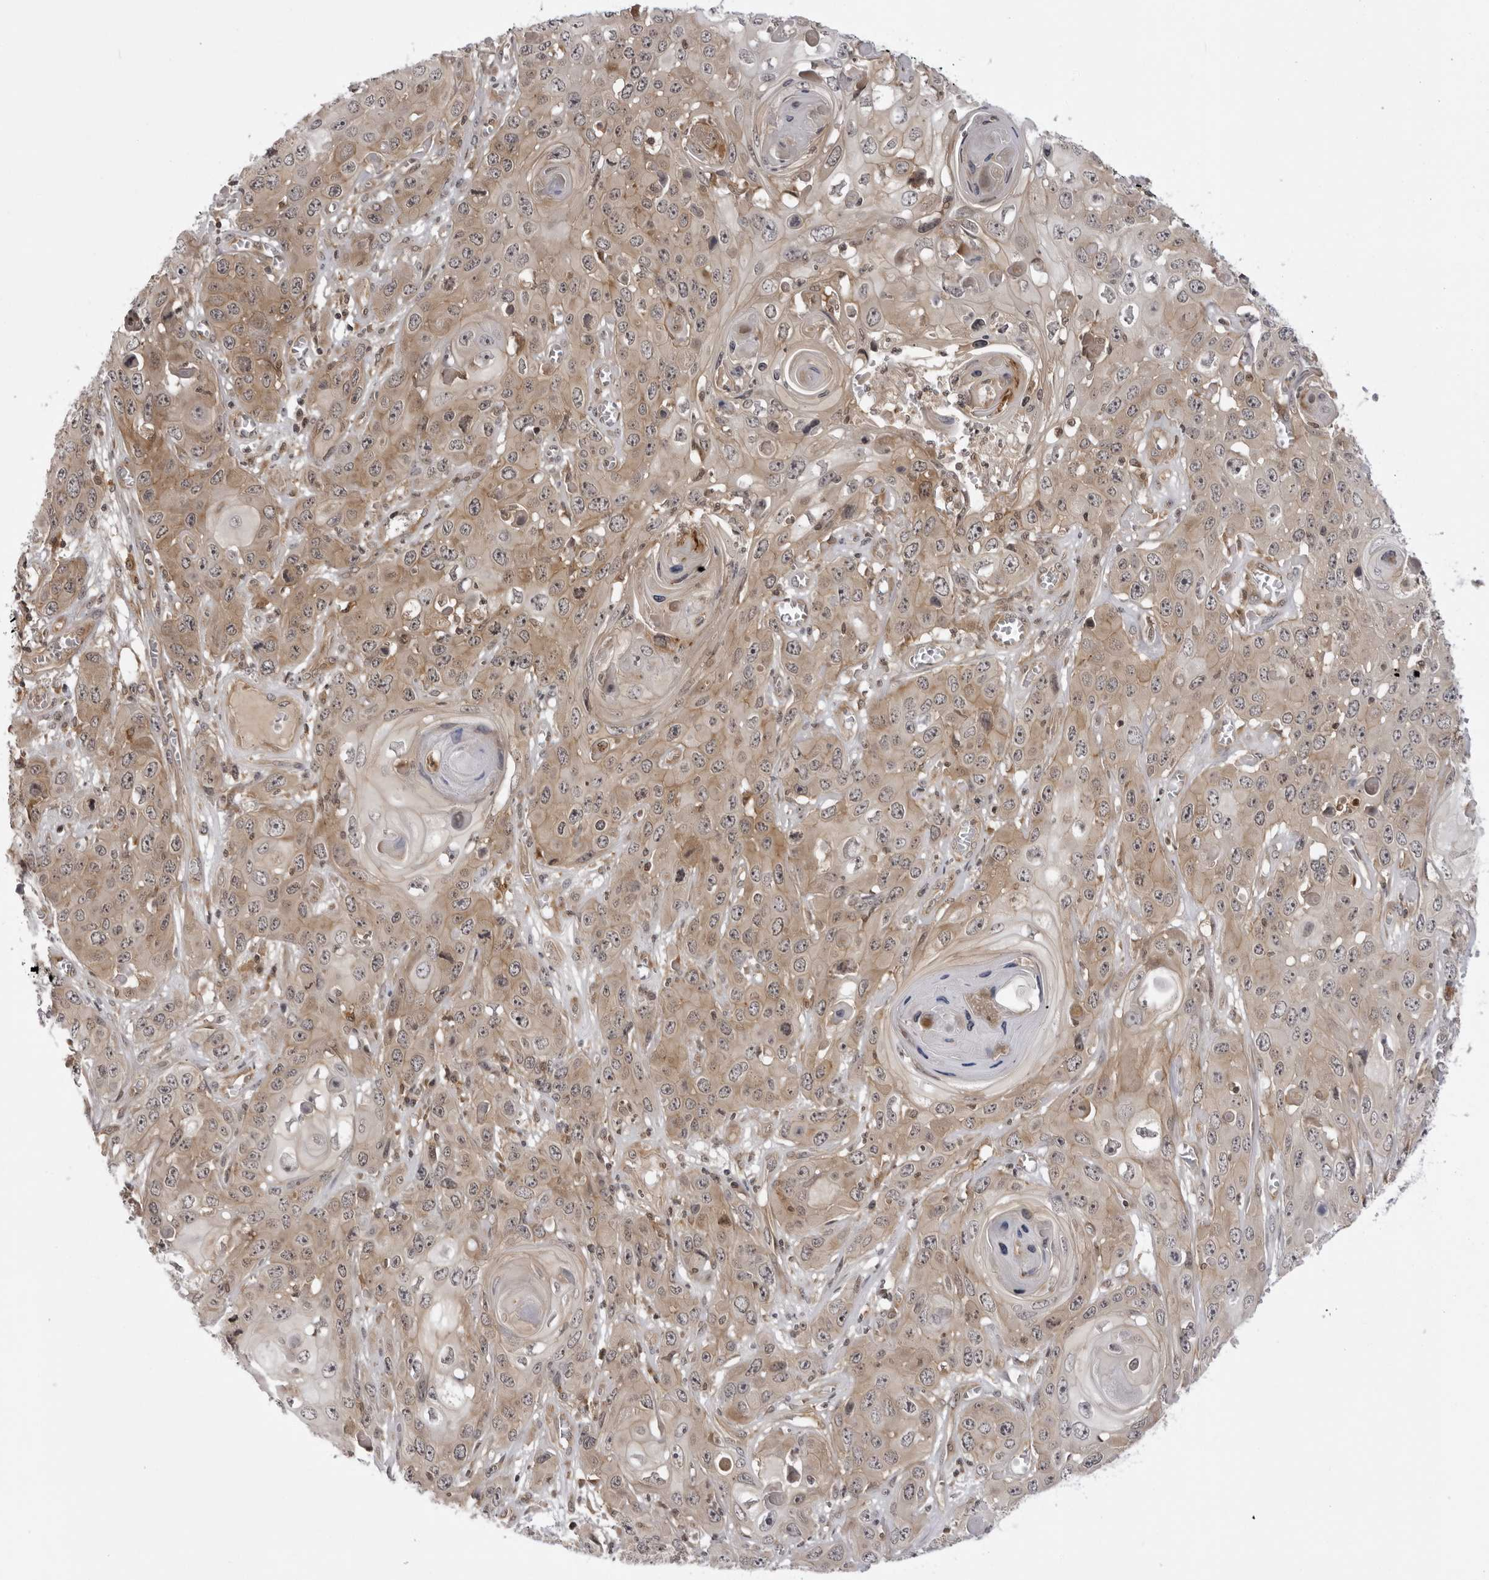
{"staining": {"intensity": "weak", "quantity": ">75%", "location": "cytoplasmic/membranous"}, "tissue": "skin cancer", "cell_type": "Tumor cells", "image_type": "cancer", "snomed": [{"axis": "morphology", "description": "Squamous cell carcinoma, NOS"}, {"axis": "topography", "description": "Skin"}], "caption": "Skin cancer (squamous cell carcinoma) stained for a protein (brown) reveals weak cytoplasmic/membranous positive expression in approximately >75% of tumor cells.", "gene": "USP43", "patient": {"sex": "male", "age": 55}}